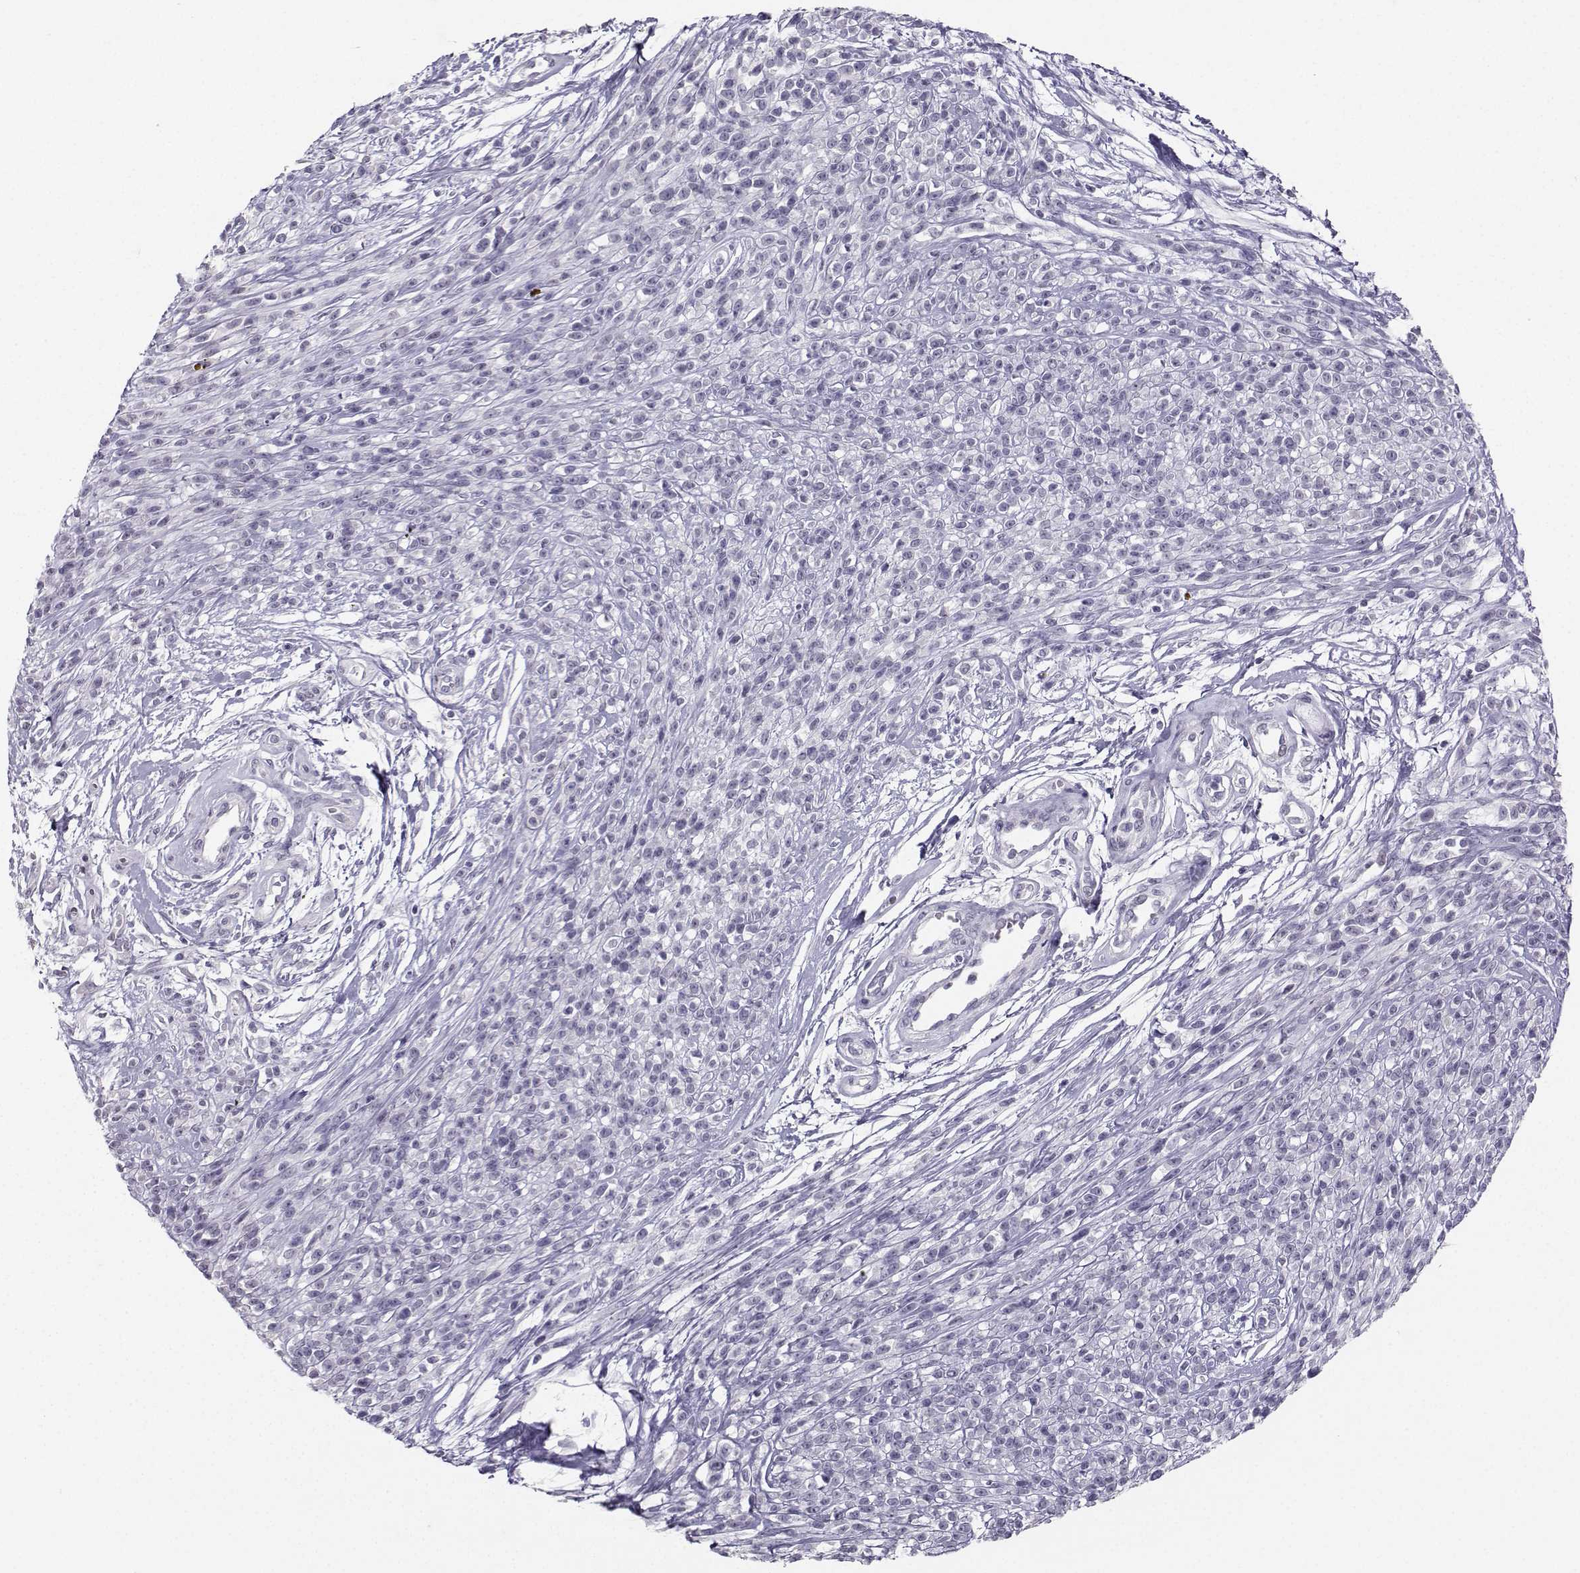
{"staining": {"intensity": "negative", "quantity": "none", "location": "none"}, "tissue": "melanoma", "cell_type": "Tumor cells", "image_type": "cancer", "snomed": [{"axis": "morphology", "description": "Malignant melanoma, NOS"}, {"axis": "topography", "description": "Skin"}, {"axis": "topography", "description": "Skin of trunk"}], "caption": "IHC image of neoplastic tissue: human malignant melanoma stained with DAB (3,3'-diaminobenzidine) reveals no significant protein positivity in tumor cells. (DAB immunohistochemistry (IHC) with hematoxylin counter stain).", "gene": "PKP2", "patient": {"sex": "male", "age": 74}}